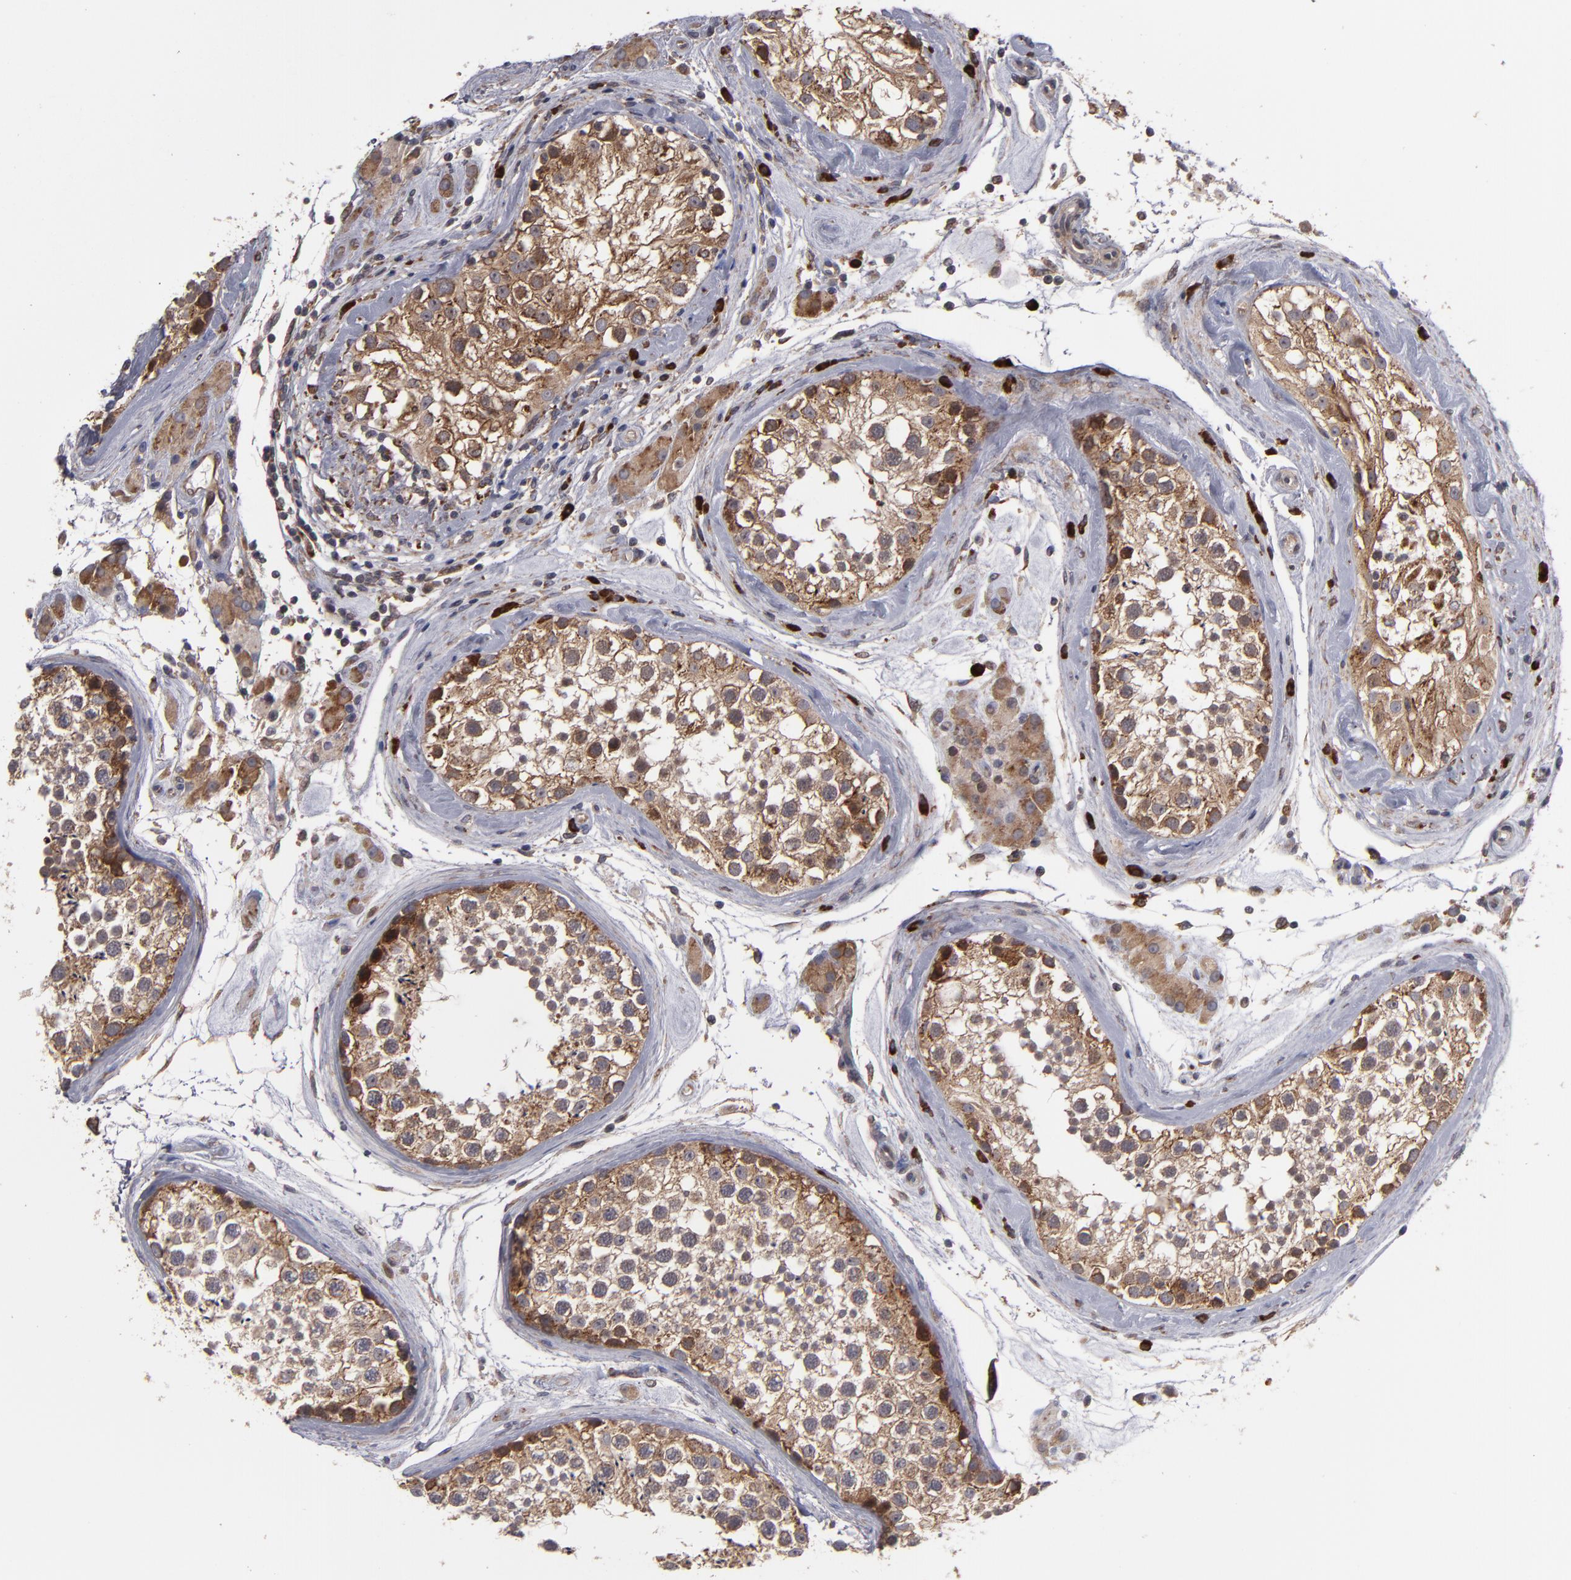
{"staining": {"intensity": "moderate", "quantity": ">75%", "location": "cytoplasmic/membranous"}, "tissue": "testis", "cell_type": "Cells in seminiferous ducts", "image_type": "normal", "snomed": [{"axis": "morphology", "description": "Normal tissue, NOS"}, {"axis": "topography", "description": "Testis"}], "caption": "There is medium levels of moderate cytoplasmic/membranous expression in cells in seminiferous ducts of benign testis, as demonstrated by immunohistochemical staining (brown color).", "gene": "SND1", "patient": {"sex": "male", "age": 46}}